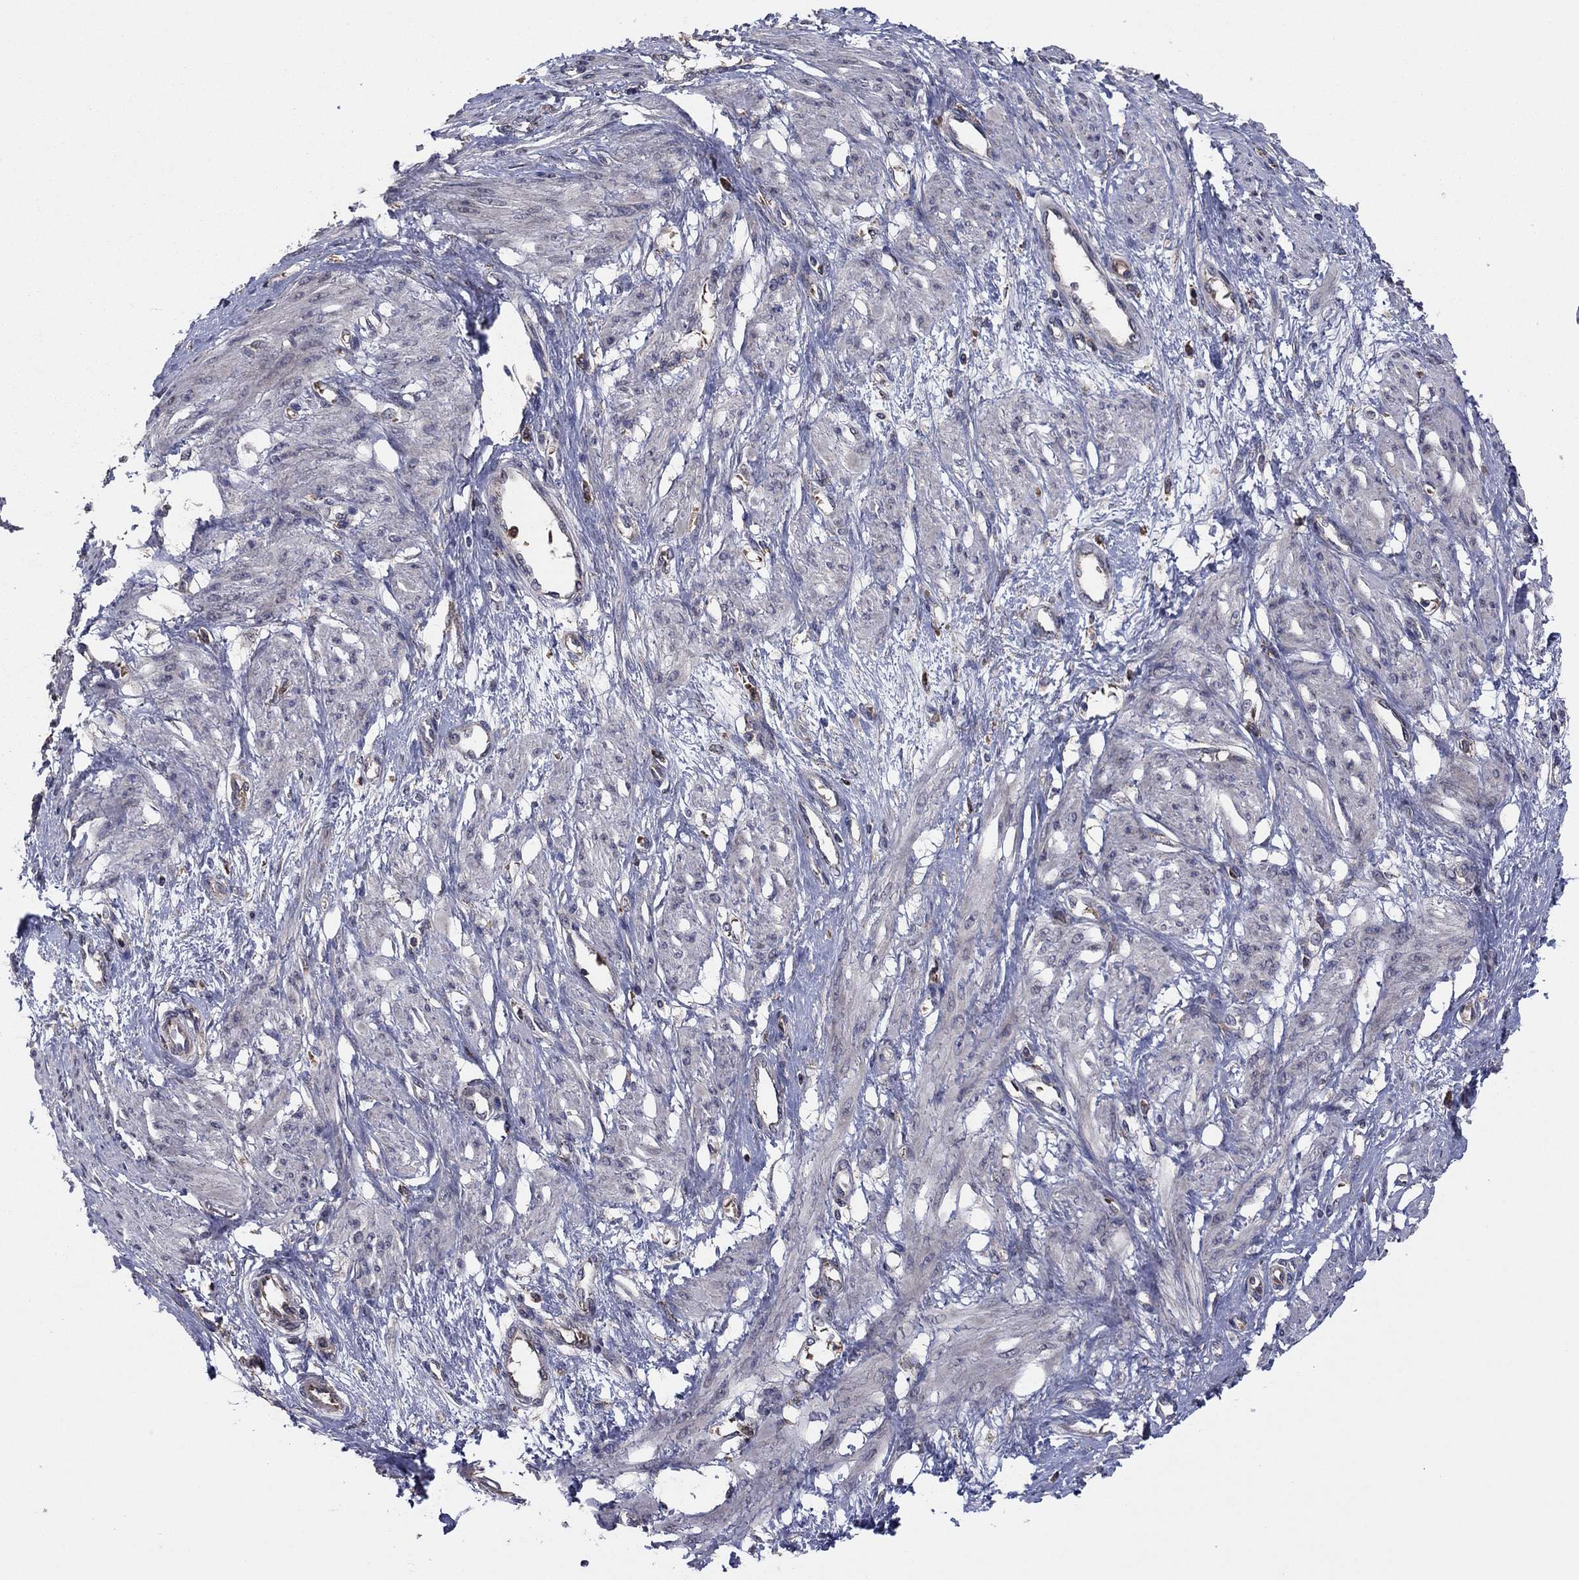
{"staining": {"intensity": "negative", "quantity": "none", "location": "none"}, "tissue": "smooth muscle", "cell_type": "Smooth muscle cells", "image_type": "normal", "snomed": [{"axis": "morphology", "description": "Normal tissue, NOS"}, {"axis": "topography", "description": "Smooth muscle"}, {"axis": "topography", "description": "Uterus"}], "caption": "This histopathology image is of benign smooth muscle stained with immunohistochemistry (IHC) to label a protein in brown with the nuclei are counter-stained blue. There is no staining in smooth muscle cells. Brightfield microscopy of immunohistochemistry stained with DAB (3,3'-diaminobenzidine) (brown) and hematoxylin (blue), captured at high magnification.", "gene": "MEA1", "patient": {"sex": "female", "age": 39}}